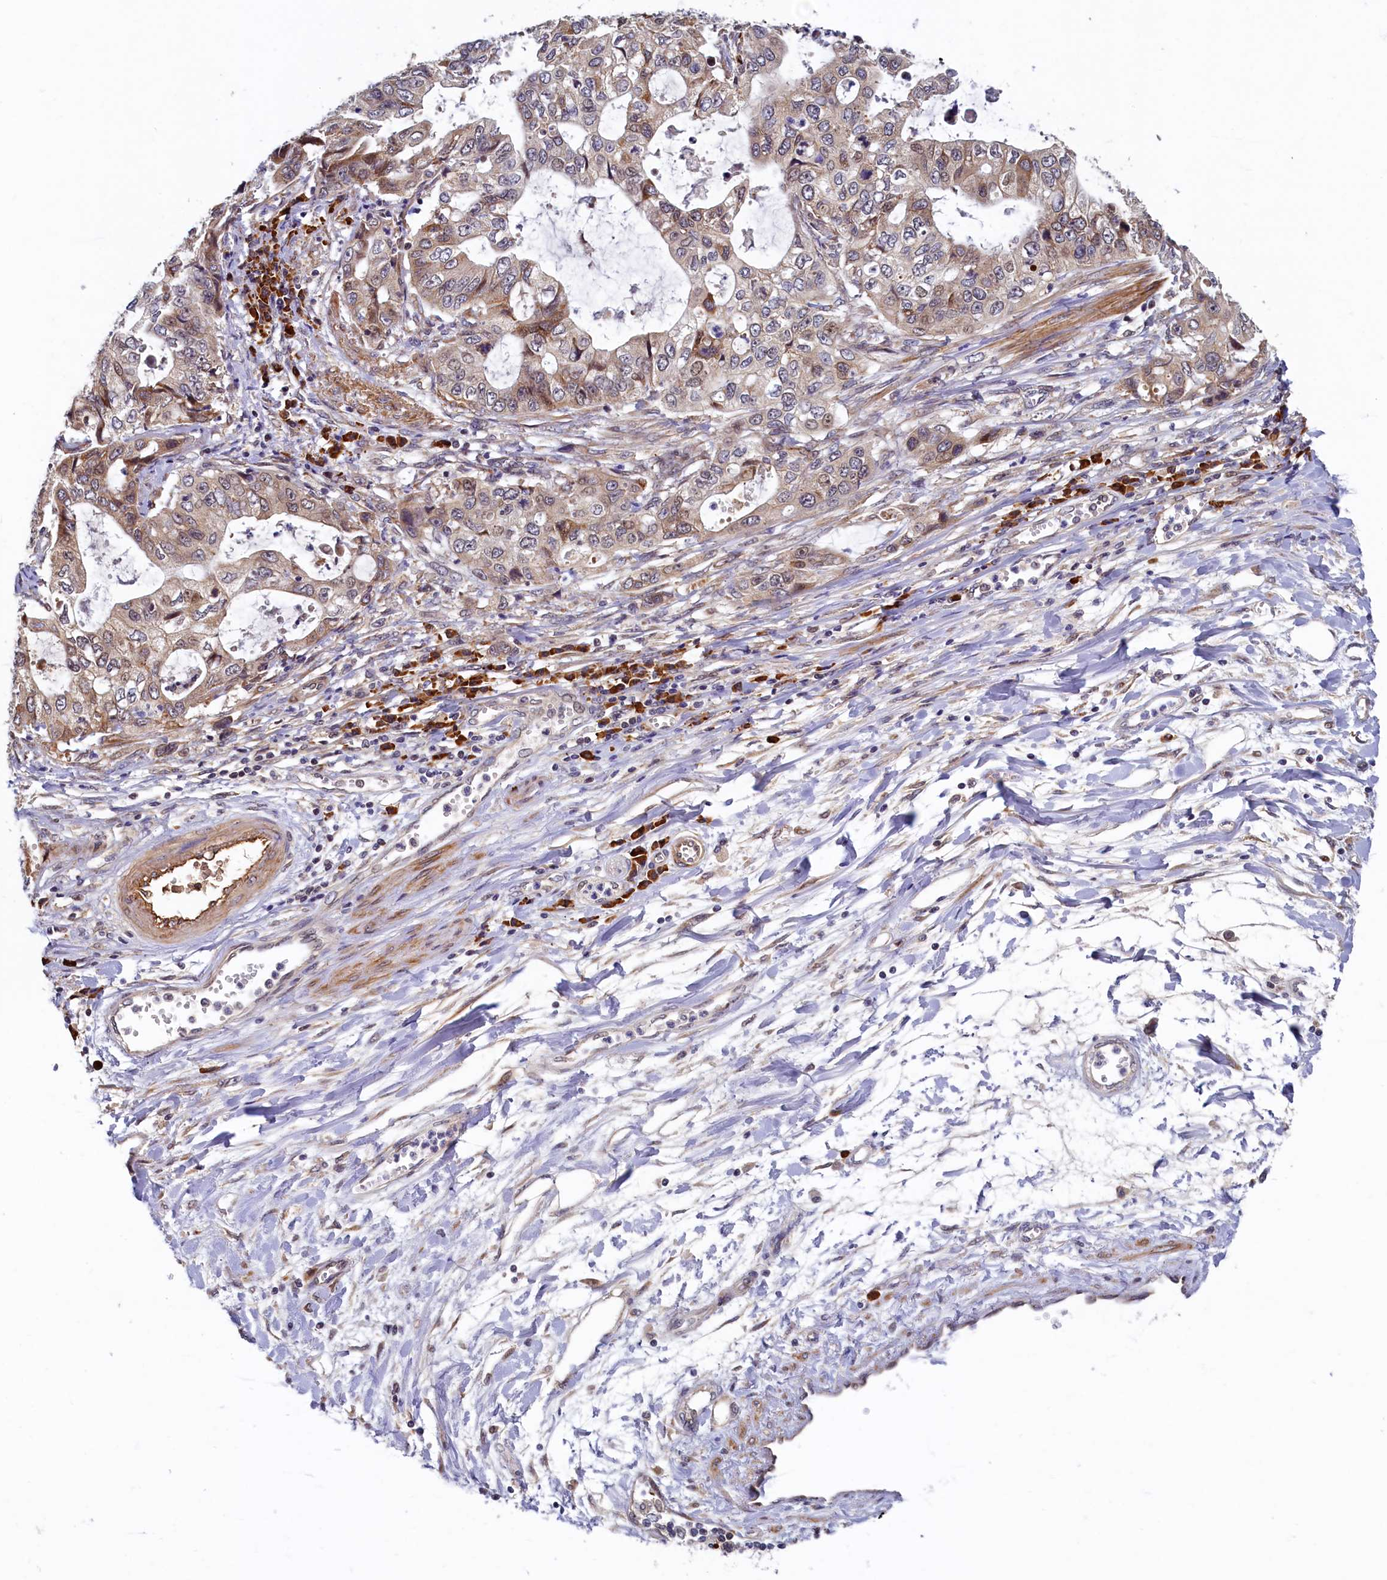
{"staining": {"intensity": "moderate", "quantity": "<25%", "location": "cytoplasmic/membranous"}, "tissue": "stomach cancer", "cell_type": "Tumor cells", "image_type": "cancer", "snomed": [{"axis": "morphology", "description": "Adenocarcinoma, NOS"}, {"axis": "topography", "description": "Stomach, upper"}], "caption": "Adenocarcinoma (stomach) was stained to show a protein in brown. There is low levels of moderate cytoplasmic/membranous positivity in about <25% of tumor cells.", "gene": "SLC16A14", "patient": {"sex": "female", "age": 52}}